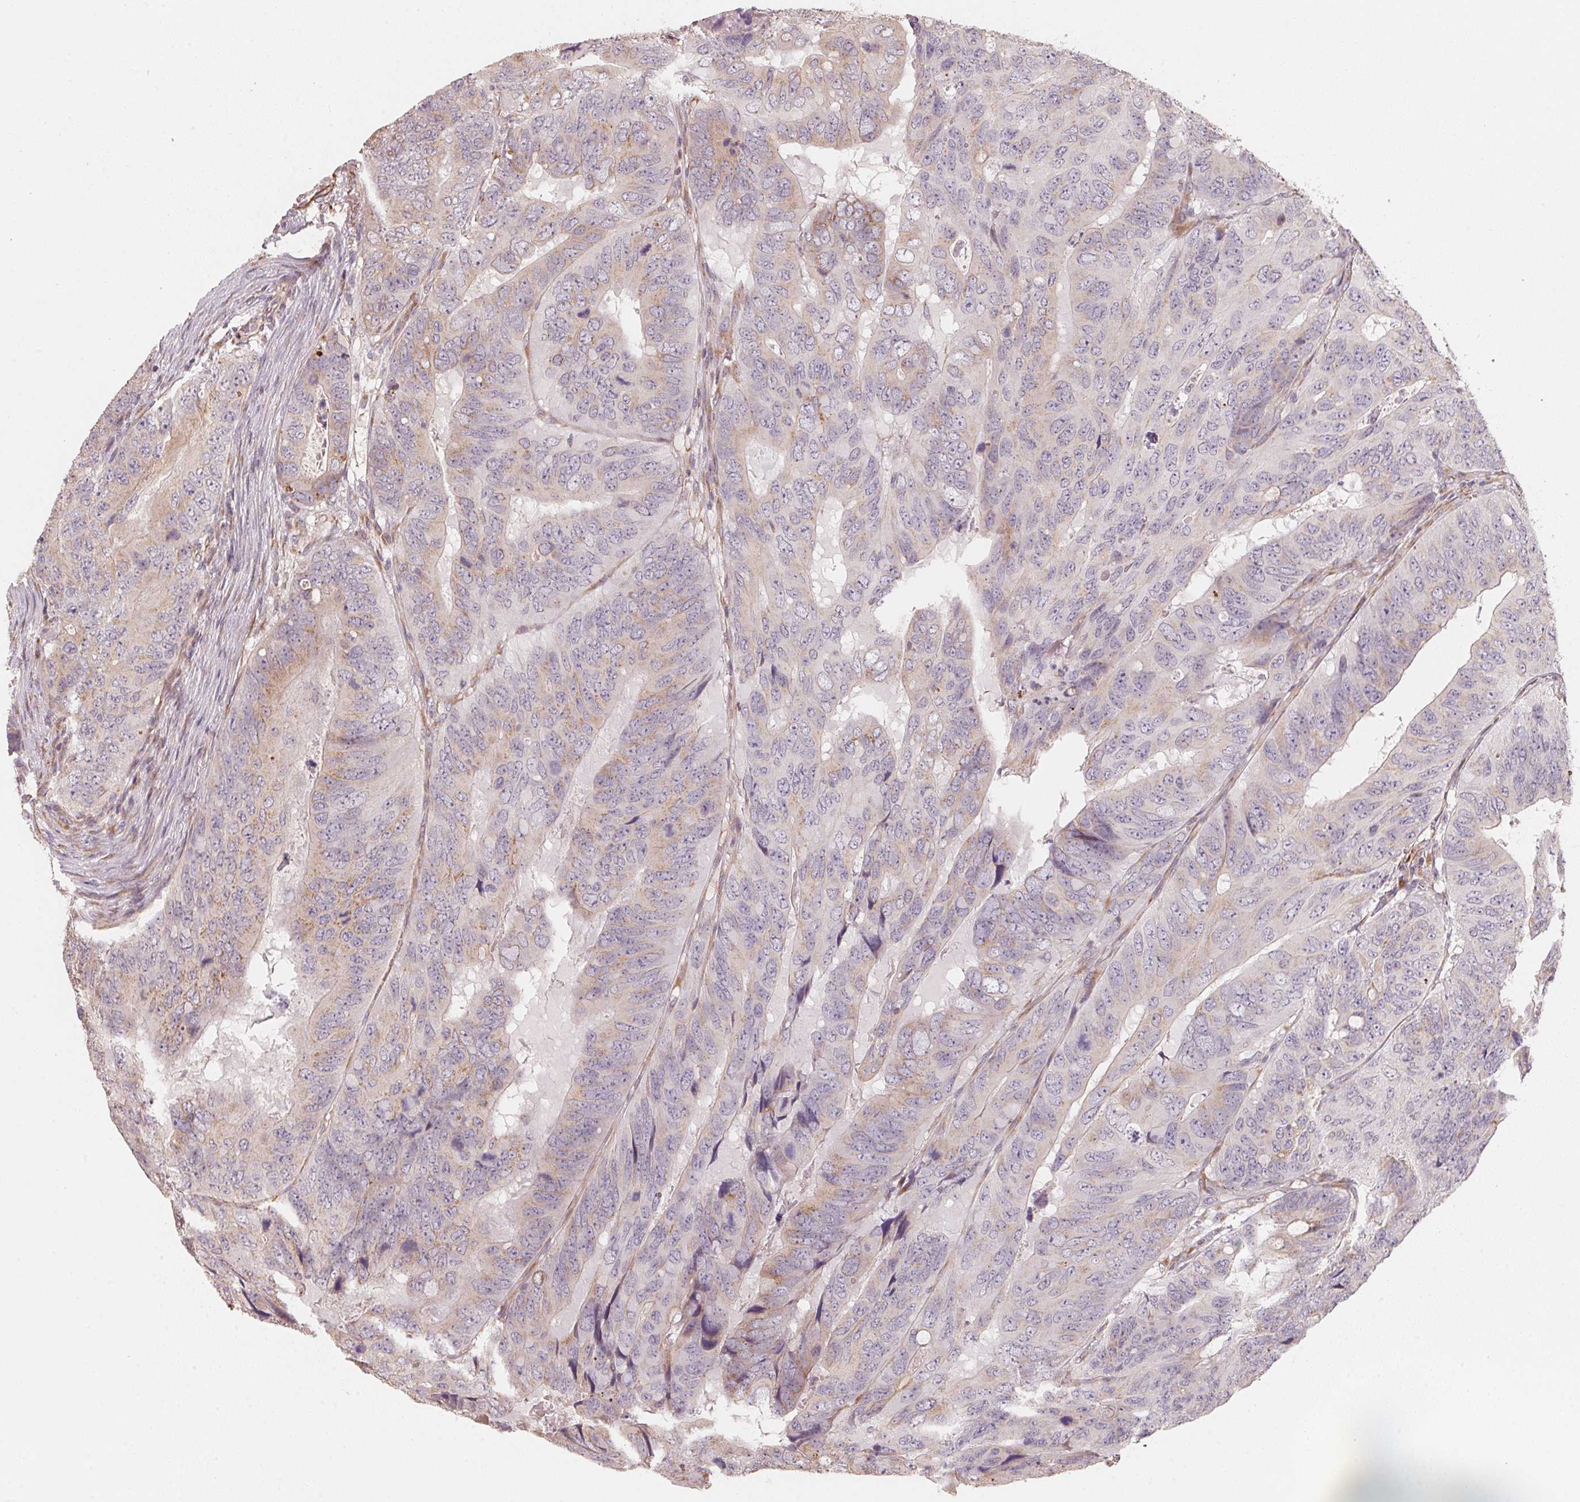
{"staining": {"intensity": "weak", "quantity": "<25%", "location": "cytoplasmic/membranous"}, "tissue": "colorectal cancer", "cell_type": "Tumor cells", "image_type": "cancer", "snomed": [{"axis": "morphology", "description": "Adenocarcinoma, NOS"}, {"axis": "topography", "description": "Colon"}], "caption": "The image demonstrates no significant staining in tumor cells of colorectal adenocarcinoma.", "gene": "TSPAN12", "patient": {"sex": "male", "age": 79}}